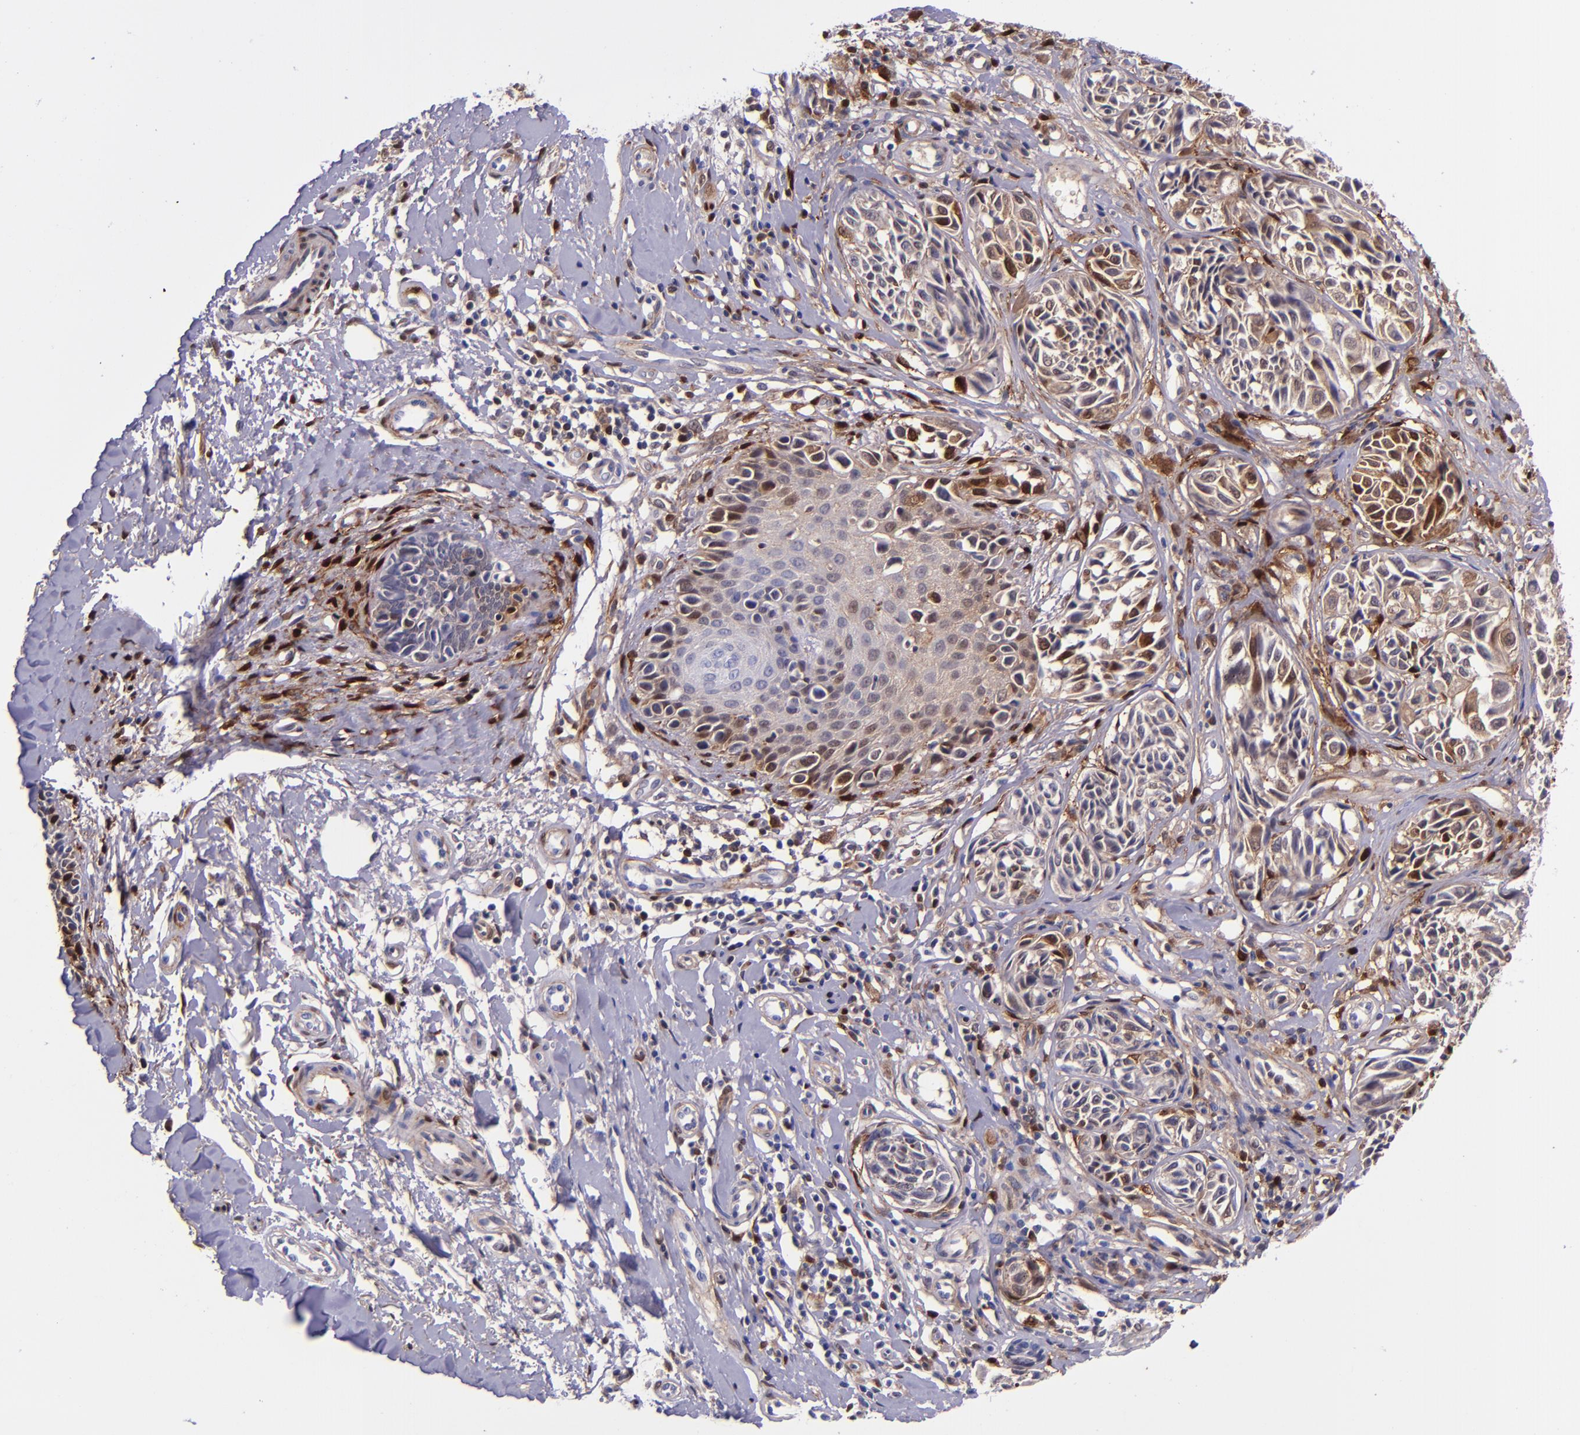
{"staining": {"intensity": "weak", "quantity": ">75%", "location": "cytoplasmic/membranous,nuclear"}, "tissue": "melanoma", "cell_type": "Tumor cells", "image_type": "cancer", "snomed": [{"axis": "morphology", "description": "Malignant melanoma, NOS"}, {"axis": "topography", "description": "Skin"}], "caption": "Malignant melanoma tissue exhibits weak cytoplasmic/membranous and nuclear expression in approximately >75% of tumor cells, visualized by immunohistochemistry.", "gene": "LGALS1", "patient": {"sex": "male", "age": 67}}